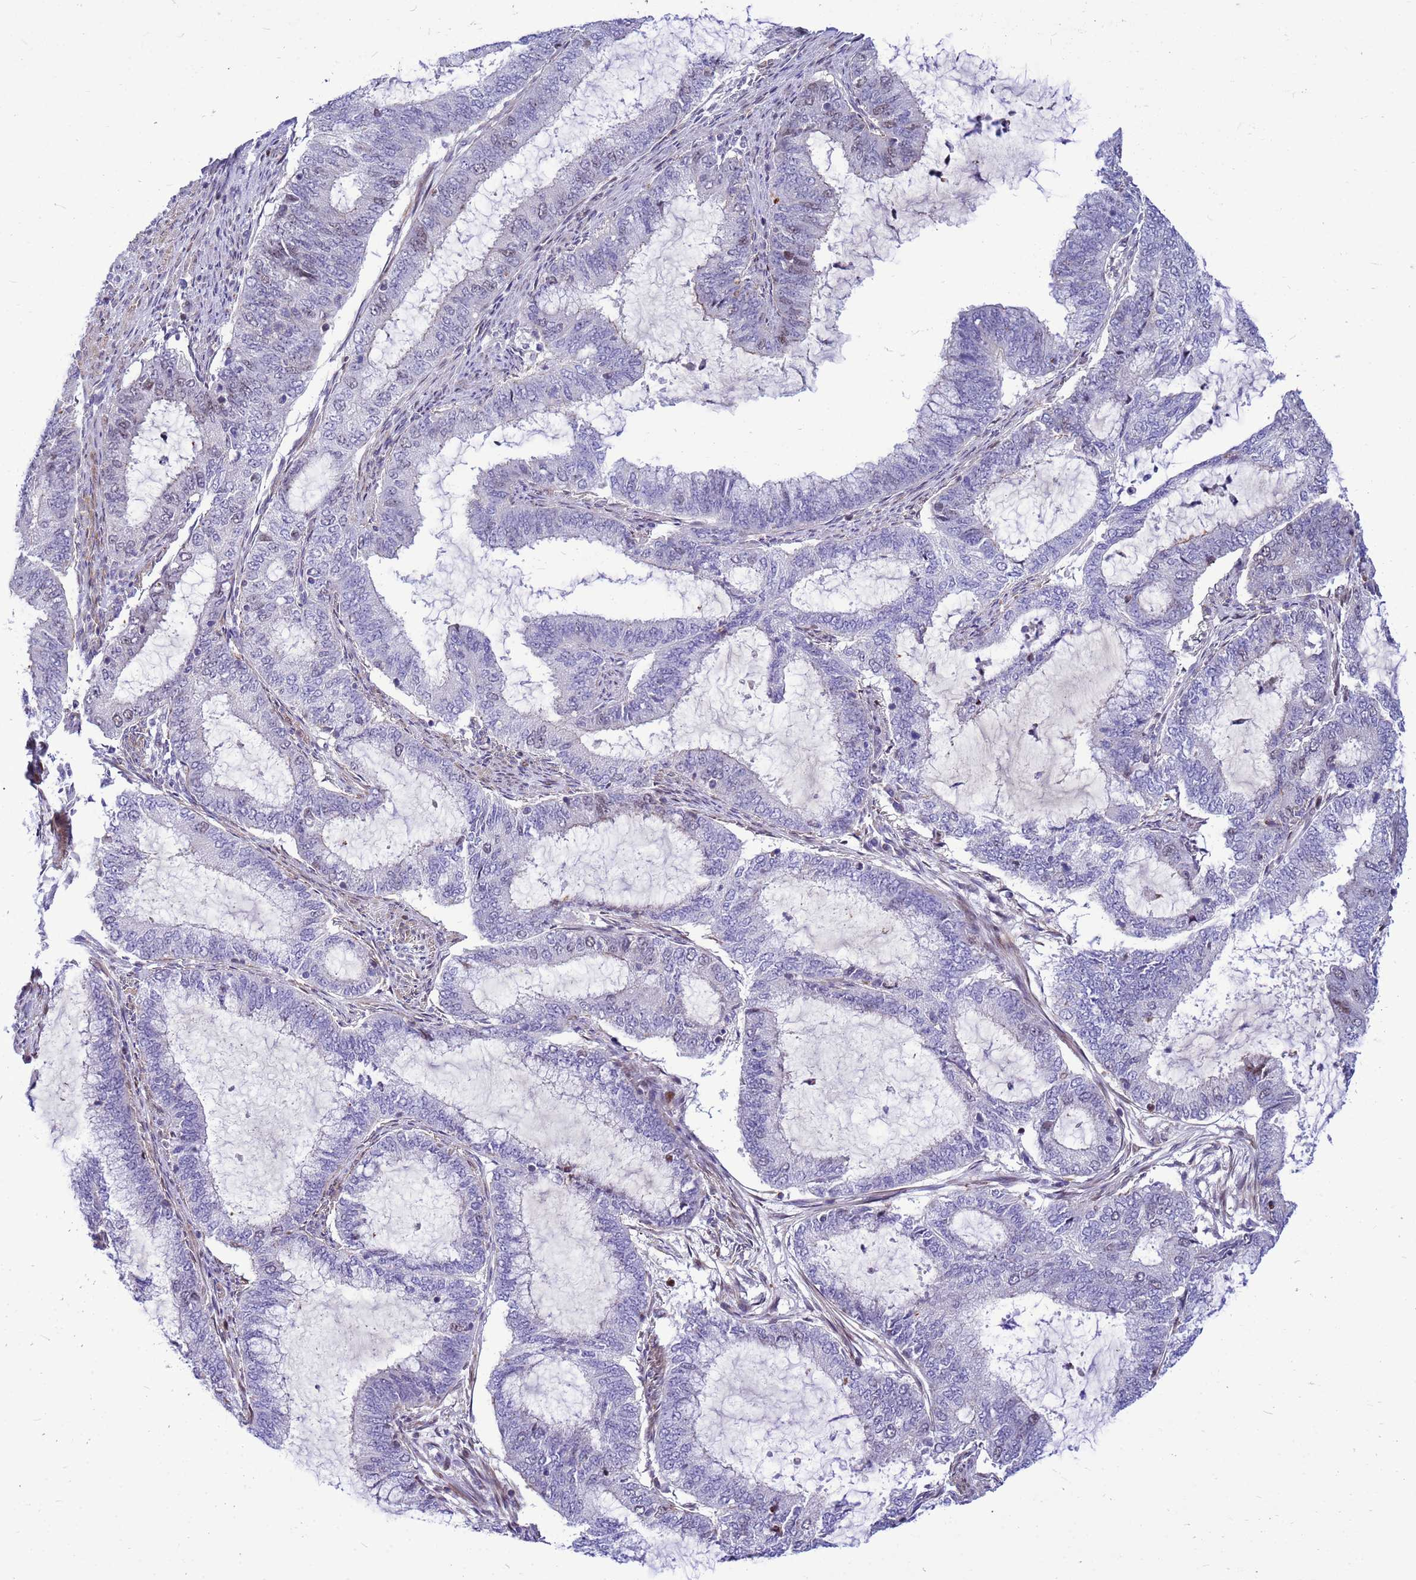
{"staining": {"intensity": "weak", "quantity": "<25%", "location": "nuclear"}, "tissue": "endometrial cancer", "cell_type": "Tumor cells", "image_type": "cancer", "snomed": [{"axis": "morphology", "description": "Adenocarcinoma, NOS"}, {"axis": "topography", "description": "Endometrium"}], "caption": "Histopathology image shows no significant protein staining in tumor cells of endometrial cancer.", "gene": "ADAMTS7", "patient": {"sex": "female", "age": 51}}